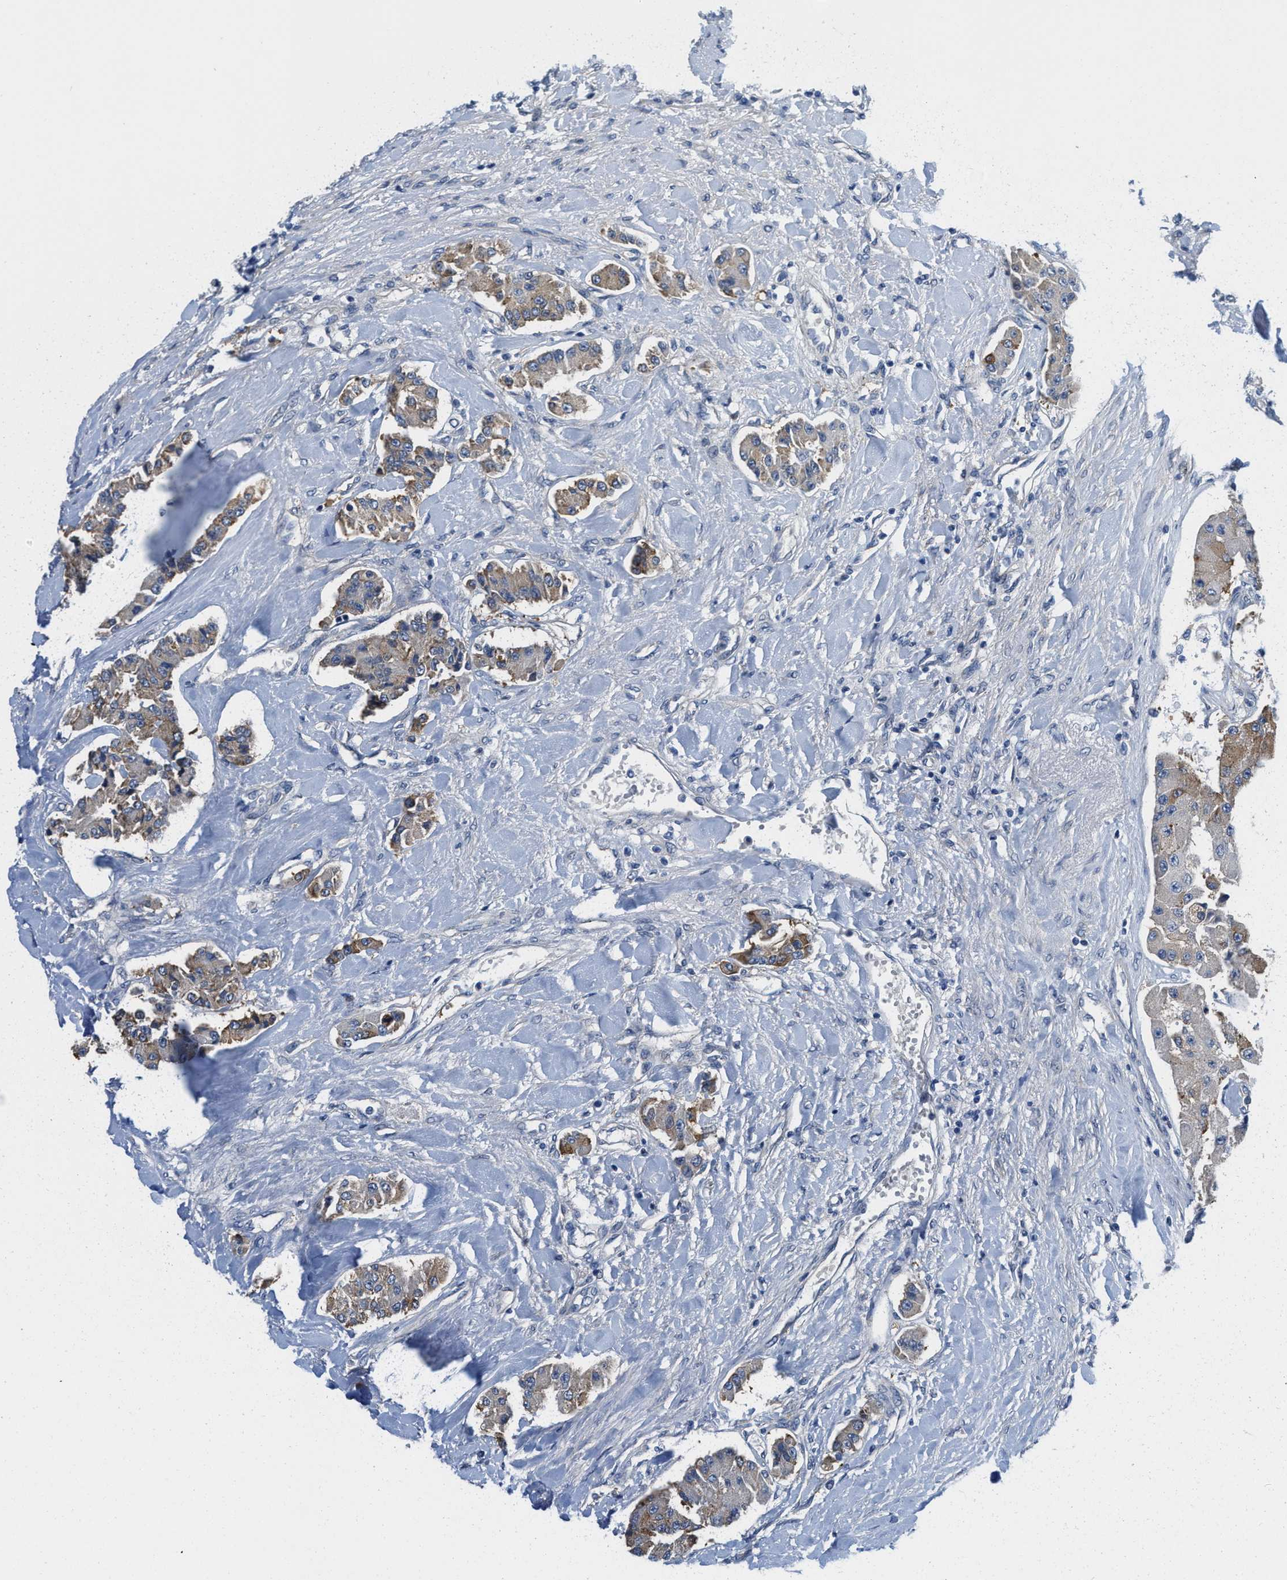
{"staining": {"intensity": "moderate", "quantity": "25%-75%", "location": "cytoplasmic/membranous"}, "tissue": "carcinoid", "cell_type": "Tumor cells", "image_type": "cancer", "snomed": [{"axis": "morphology", "description": "Carcinoid, malignant, NOS"}, {"axis": "topography", "description": "Pancreas"}], "caption": "Immunohistochemistry image of human carcinoid (malignant) stained for a protein (brown), which displays medium levels of moderate cytoplasmic/membranous positivity in approximately 25%-75% of tumor cells.", "gene": "DSCAM", "patient": {"sex": "male", "age": 41}}